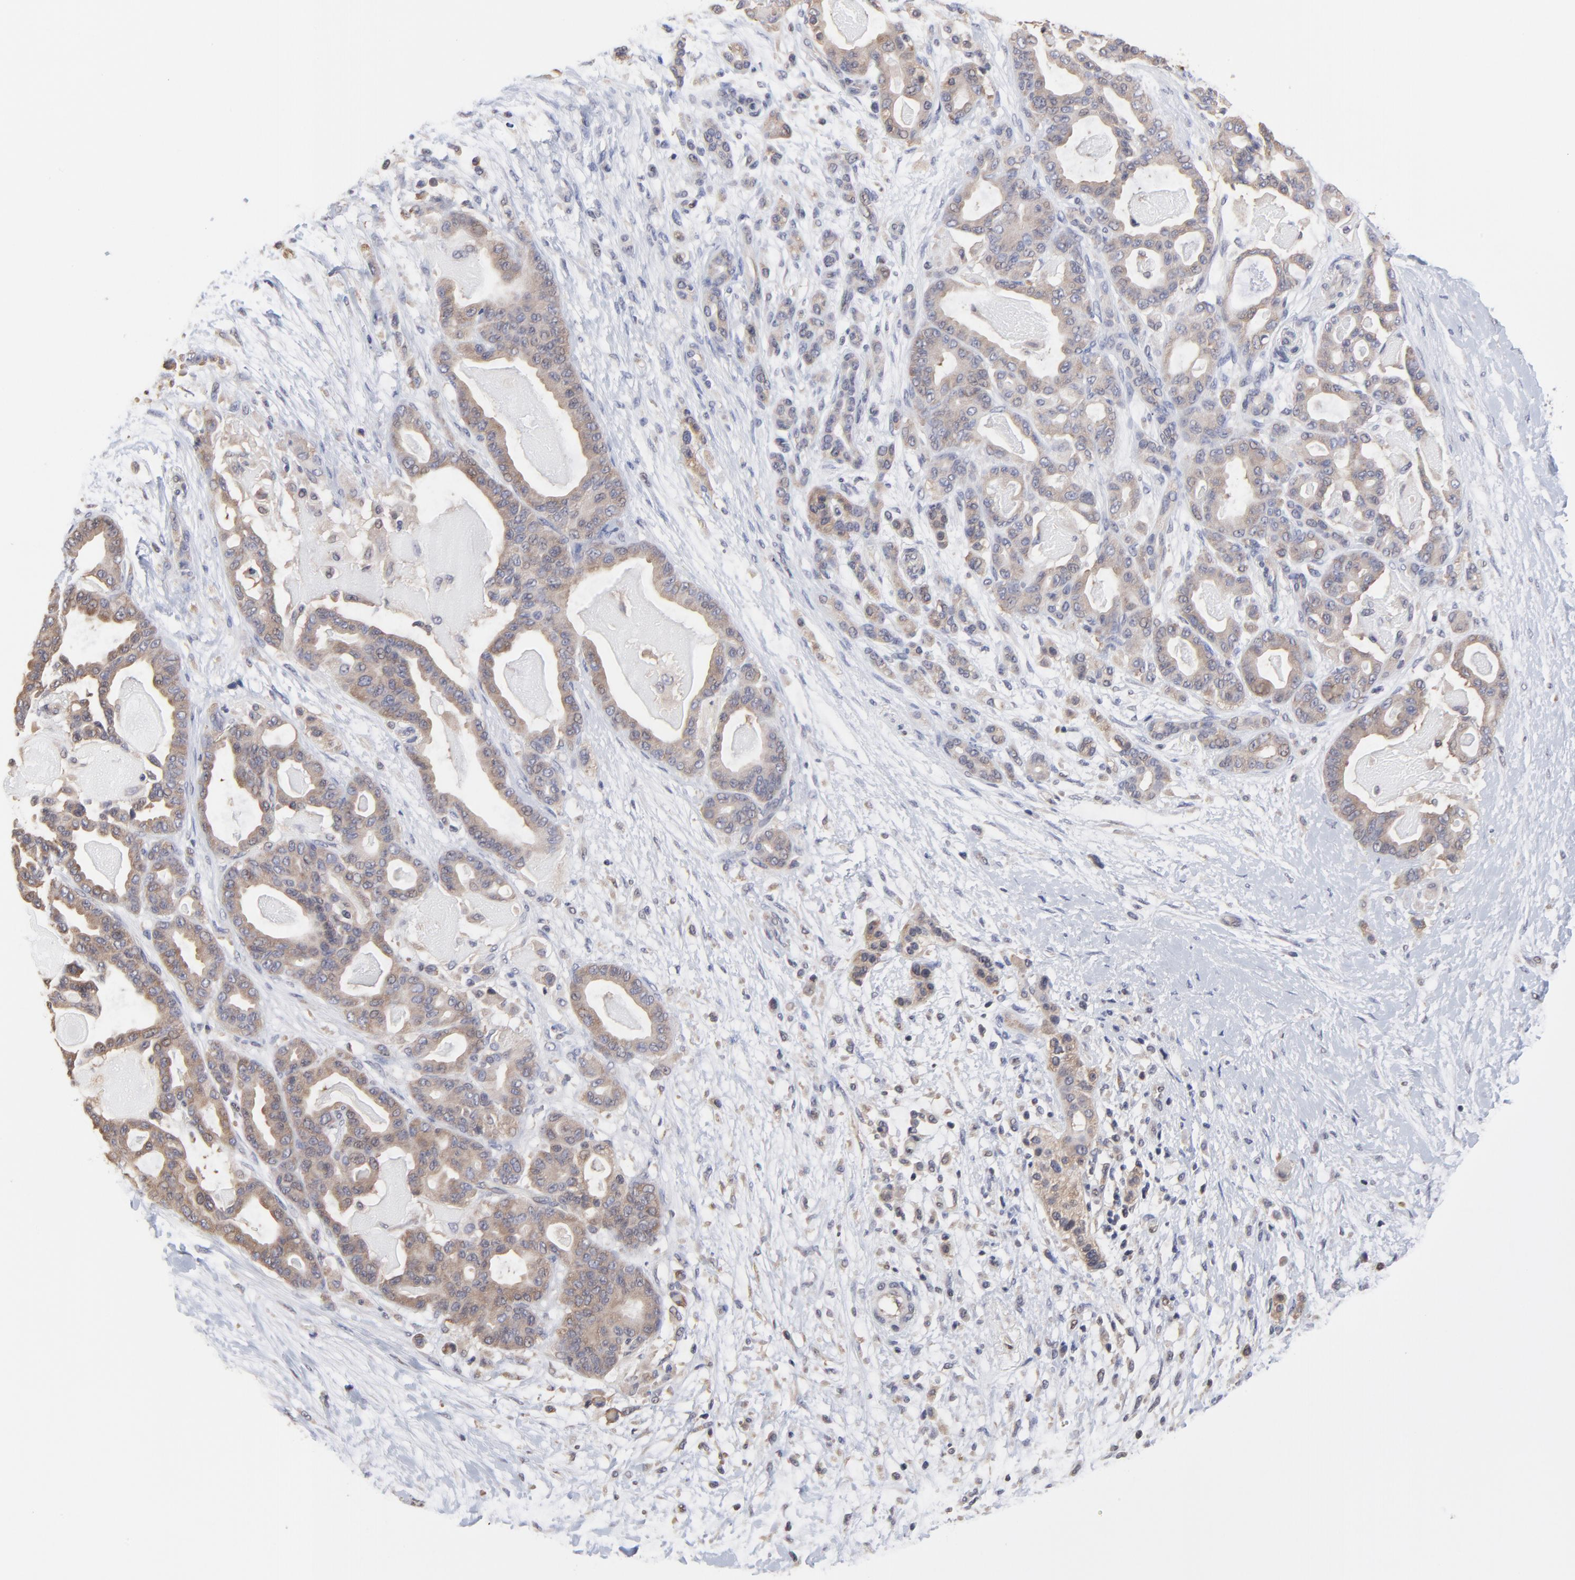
{"staining": {"intensity": "weak", "quantity": ">75%", "location": "cytoplasmic/membranous"}, "tissue": "pancreatic cancer", "cell_type": "Tumor cells", "image_type": "cancer", "snomed": [{"axis": "morphology", "description": "Adenocarcinoma, NOS"}, {"axis": "topography", "description": "Pancreas"}], "caption": "Protein positivity by IHC demonstrates weak cytoplasmic/membranous expression in about >75% of tumor cells in pancreatic adenocarcinoma.", "gene": "CCT2", "patient": {"sex": "male", "age": 63}}